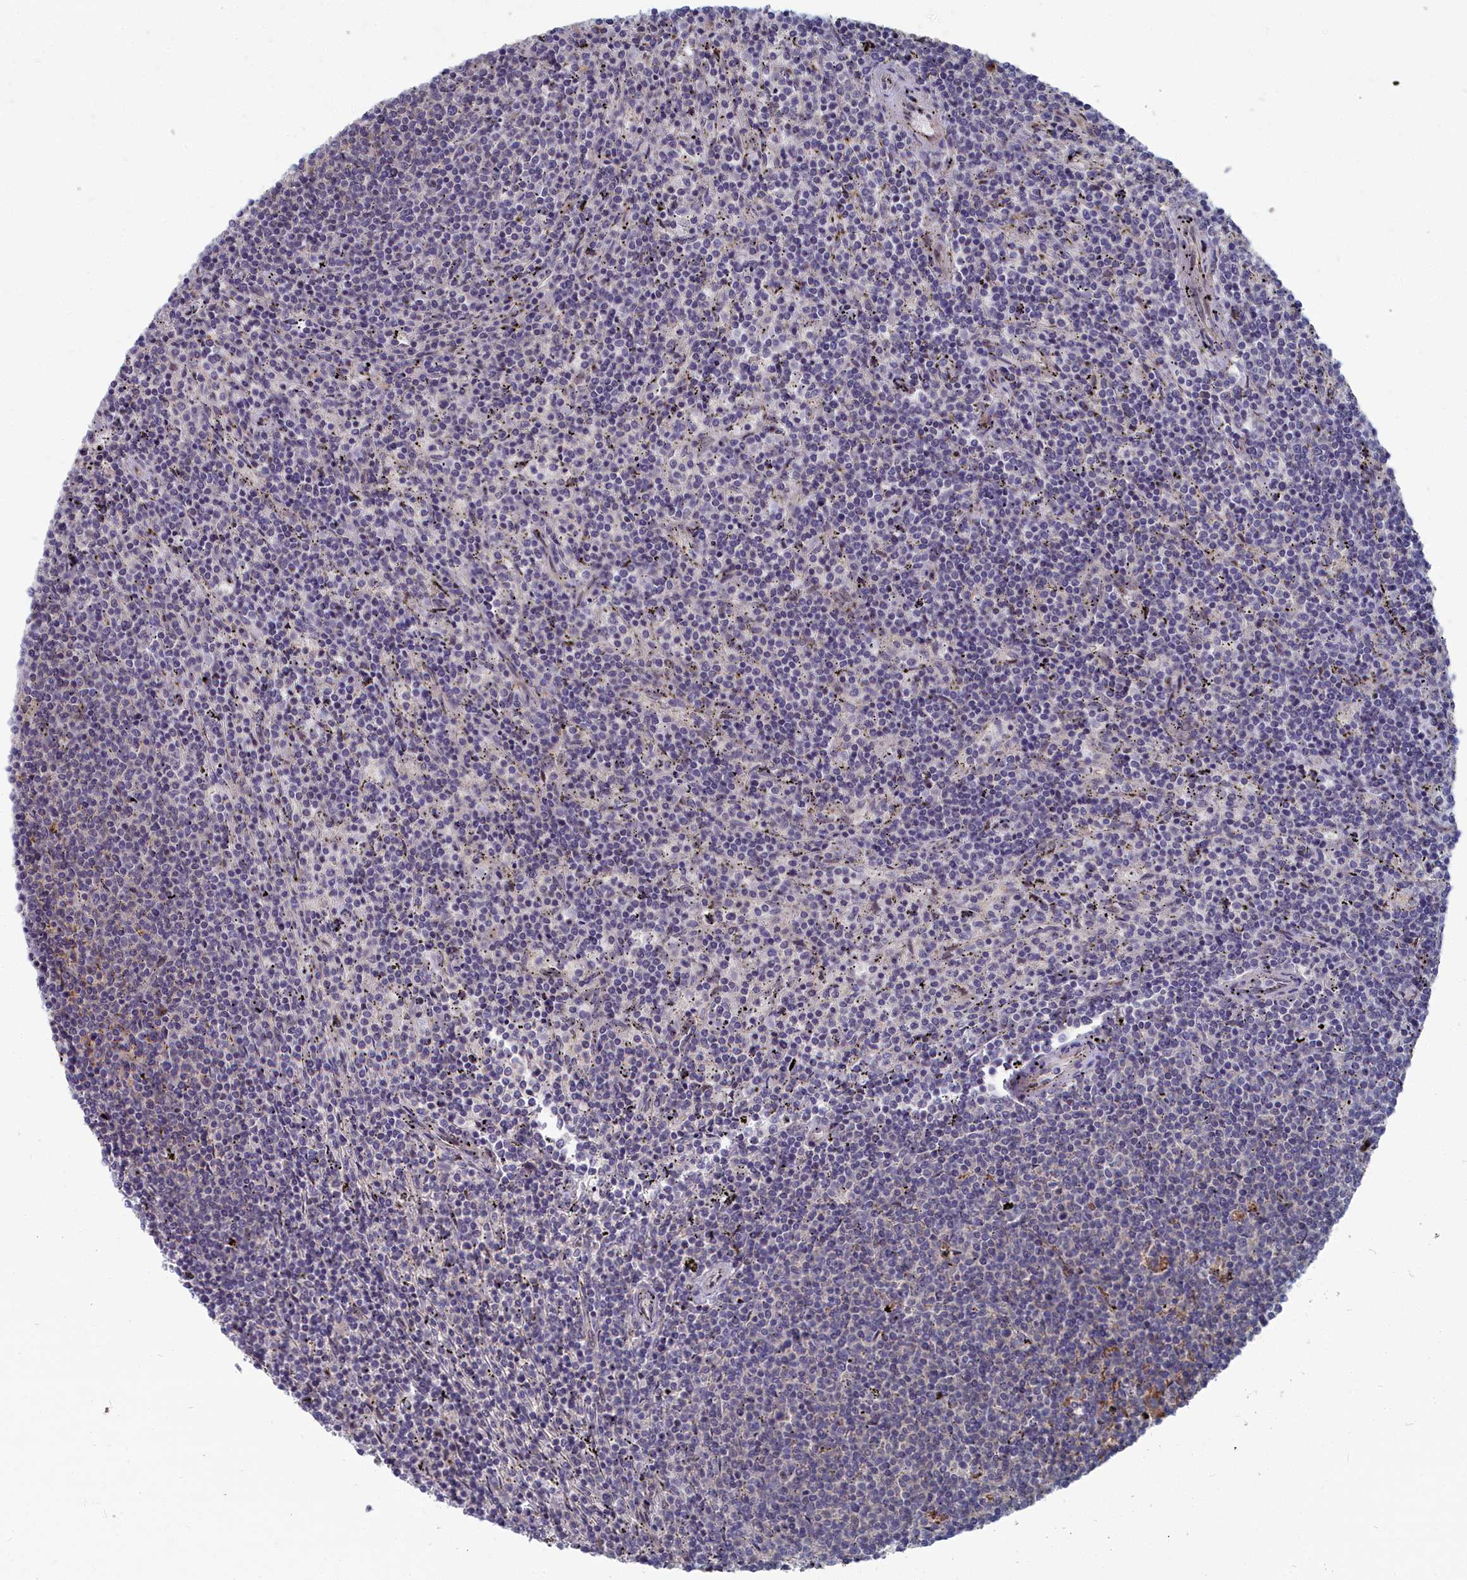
{"staining": {"intensity": "negative", "quantity": "none", "location": "none"}, "tissue": "lymphoma", "cell_type": "Tumor cells", "image_type": "cancer", "snomed": [{"axis": "morphology", "description": "Malignant lymphoma, non-Hodgkin's type, Low grade"}, {"axis": "topography", "description": "Spleen"}], "caption": "A photomicrograph of low-grade malignant lymphoma, non-Hodgkin's type stained for a protein demonstrates no brown staining in tumor cells.", "gene": "RPS27A", "patient": {"sex": "female", "age": 50}}